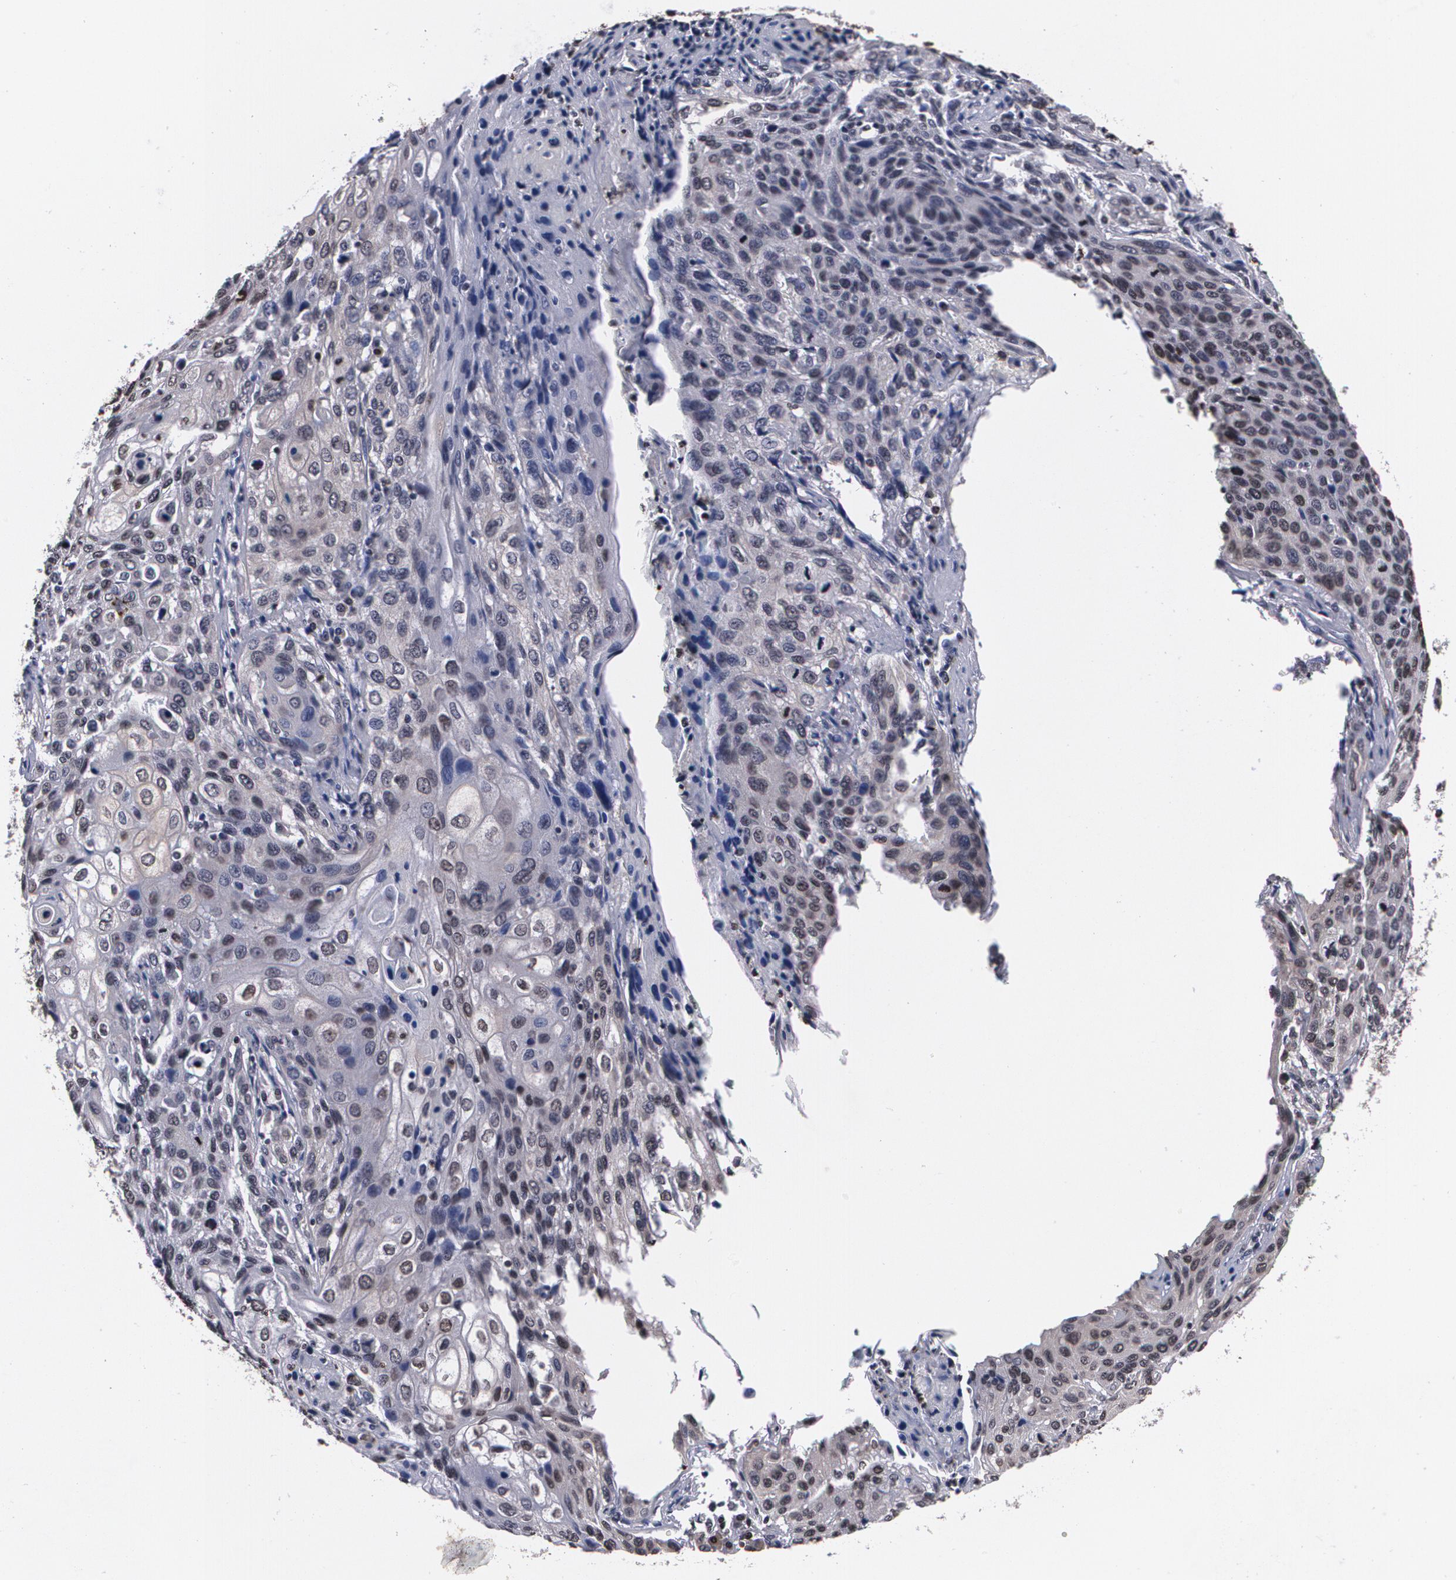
{"staining": {"intensity": "weak", "quantity": ">75%", "location": "cytoplasmic/membranous"}, "tissue": "cervical cancer", "cell_type": "Tumor cells", "image_type": "cancer", "snomed": [{"axis": "morphology", "description": "Squamous cell carcinoma, NOS"}, {"axis": "topography", "description": "Cervix"}], "caption": "Cervical squamous cell carcinoma stained with DAB immunohistochemistry (IHC) exhibits low levels of weak cytoplasmic/membranous staining in about >75% of tumor cells.", "gene": "MVP", "patient": {"sex": "female", "age": 32}}